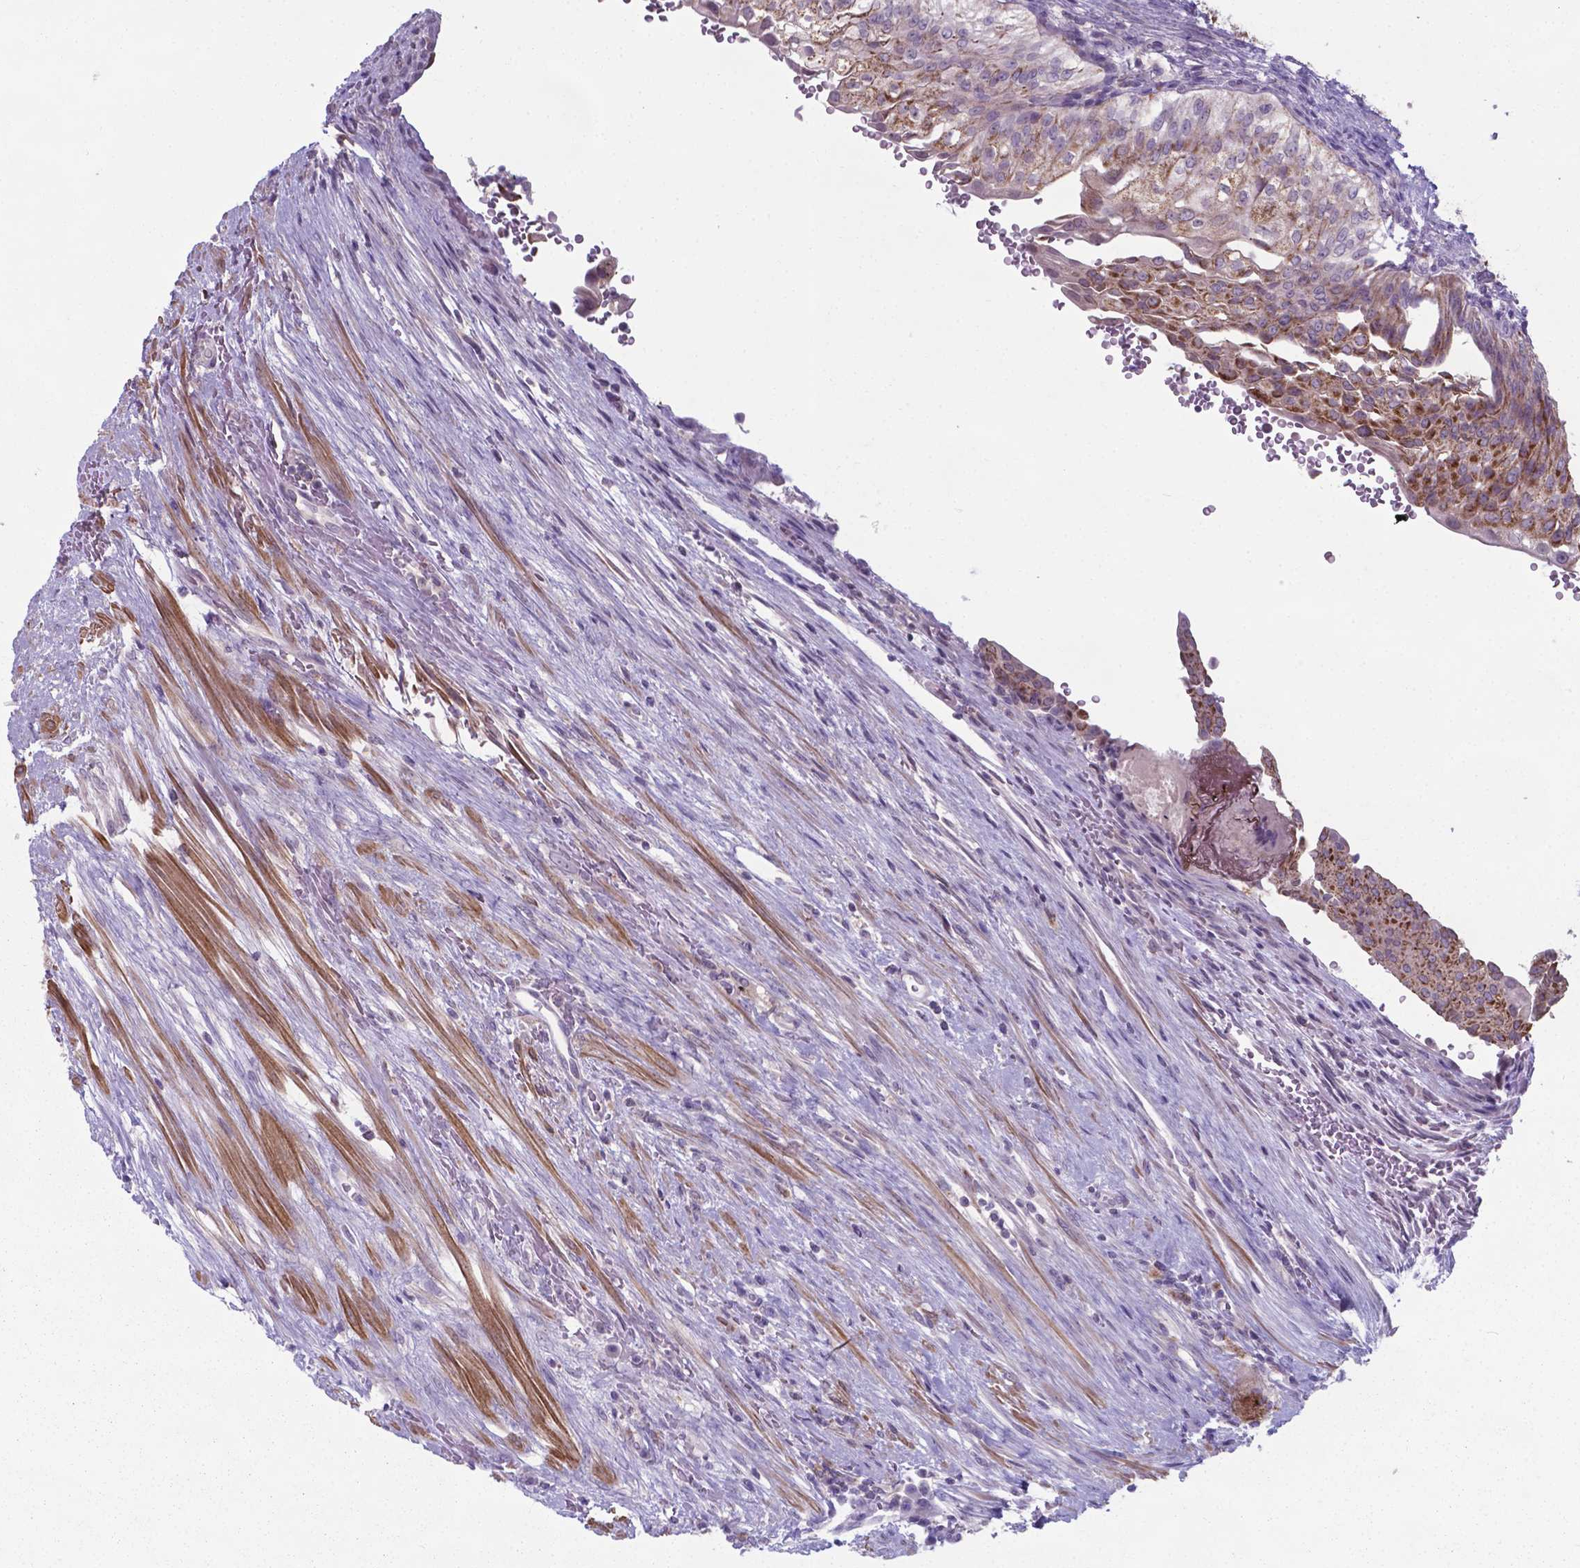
{"staining": {"intensity": "moderate", "quantity": "25%-75%", "location": "cytoplasmic/membranous"}, "tissue": "urothelial cancer", "cell_type": "Tumor cells", "image_type": "cancer", "snomed": [{"axis": "morphology", "description": "Urothelial carcinoma, NOS"}, {"axis": "topography", "description": "Urinary bladder"}], "caption": "Immunohistochemistry of human urothelial cancer shows medium levels of moderate cytoplasmic/membranous staining in about 25%-75% of tumor cells. The protein is stained brown, and the nuclei are stained in blue (DAB IHC with brightfield microscopy, high magnification).", "gene": "AP5B1", "patient": {"sex": "male", "age": 62}}